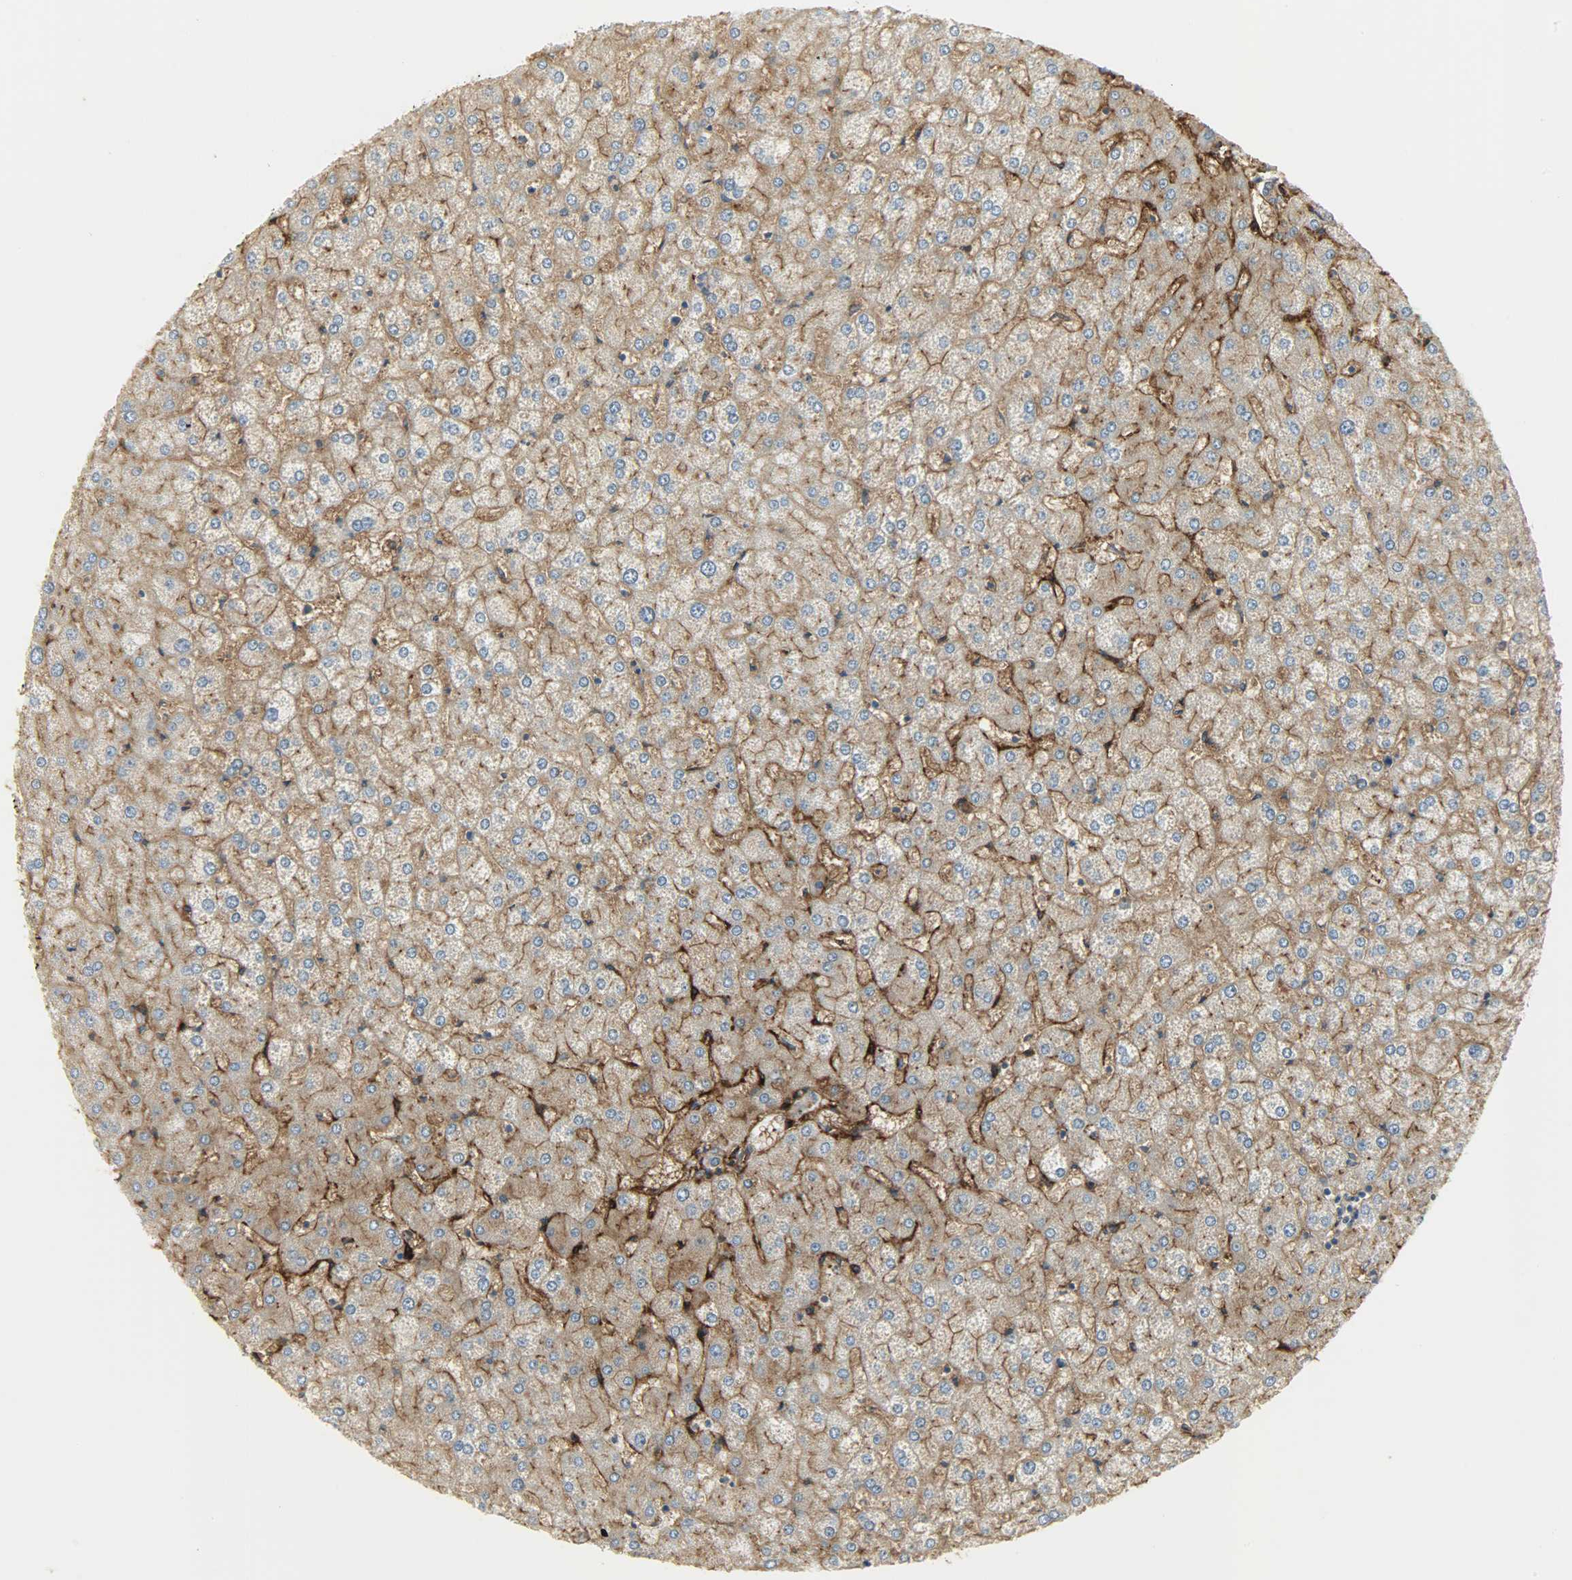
{"staining": {"intensity": "negative", "quantity": "none", "location": "none"}, "tissue": "liver", "cell_type": "Cholangiocytes", "image_type": "normal", "snomed": [{"axis": "morphology", "description": "Normal tissue, NOS"}, {"axis": "topography", "description": "Liver"}], "caption": "The image exhibits no staining of cholangiocytes in unremarkable liver.", "gene": "ENPEP", "patient": {"sex": "female", "age": 32}}